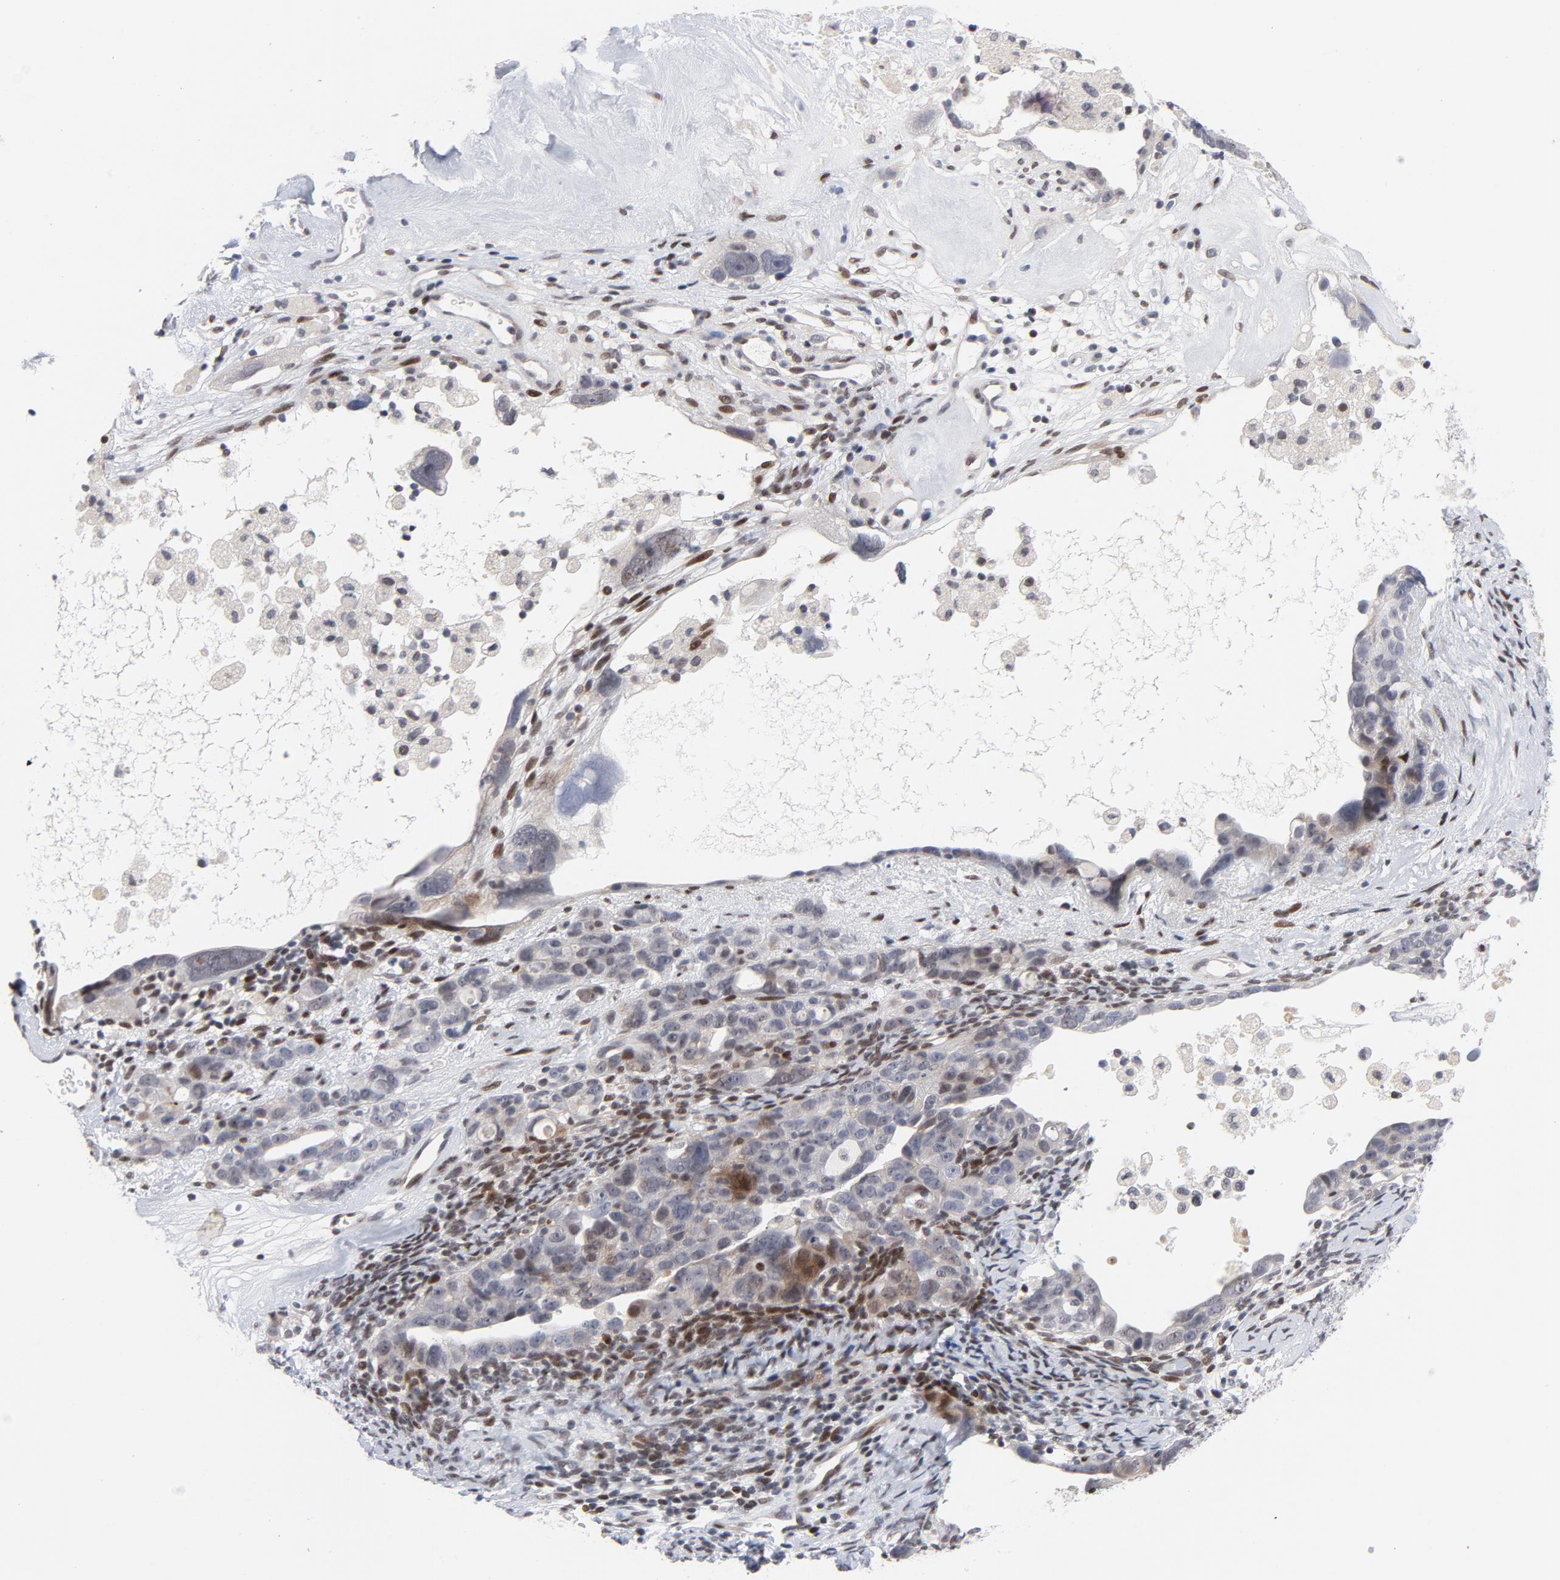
{"staining": {"intensity": "moderate", "quantity": "<25%", "location": "nuclear"}, "tissue": "ovarian cancer", "cell_type": "Tumor cells", "image_type": "cancer", "snomed": [{"axis": "morphology", "description": "Cystadenocarcinoma, serous, NOS"}, {"axis": "topography", "description": "Ovary"}], "caption": "Moderate nuclear expression for a protein is identified in about <25% of tumor cells of ovarian serous cystadenocarcinoma using immunohistochemistry (IHC).", "gene": "NFIC", "patient": {"sex": "female", "age": 66}}